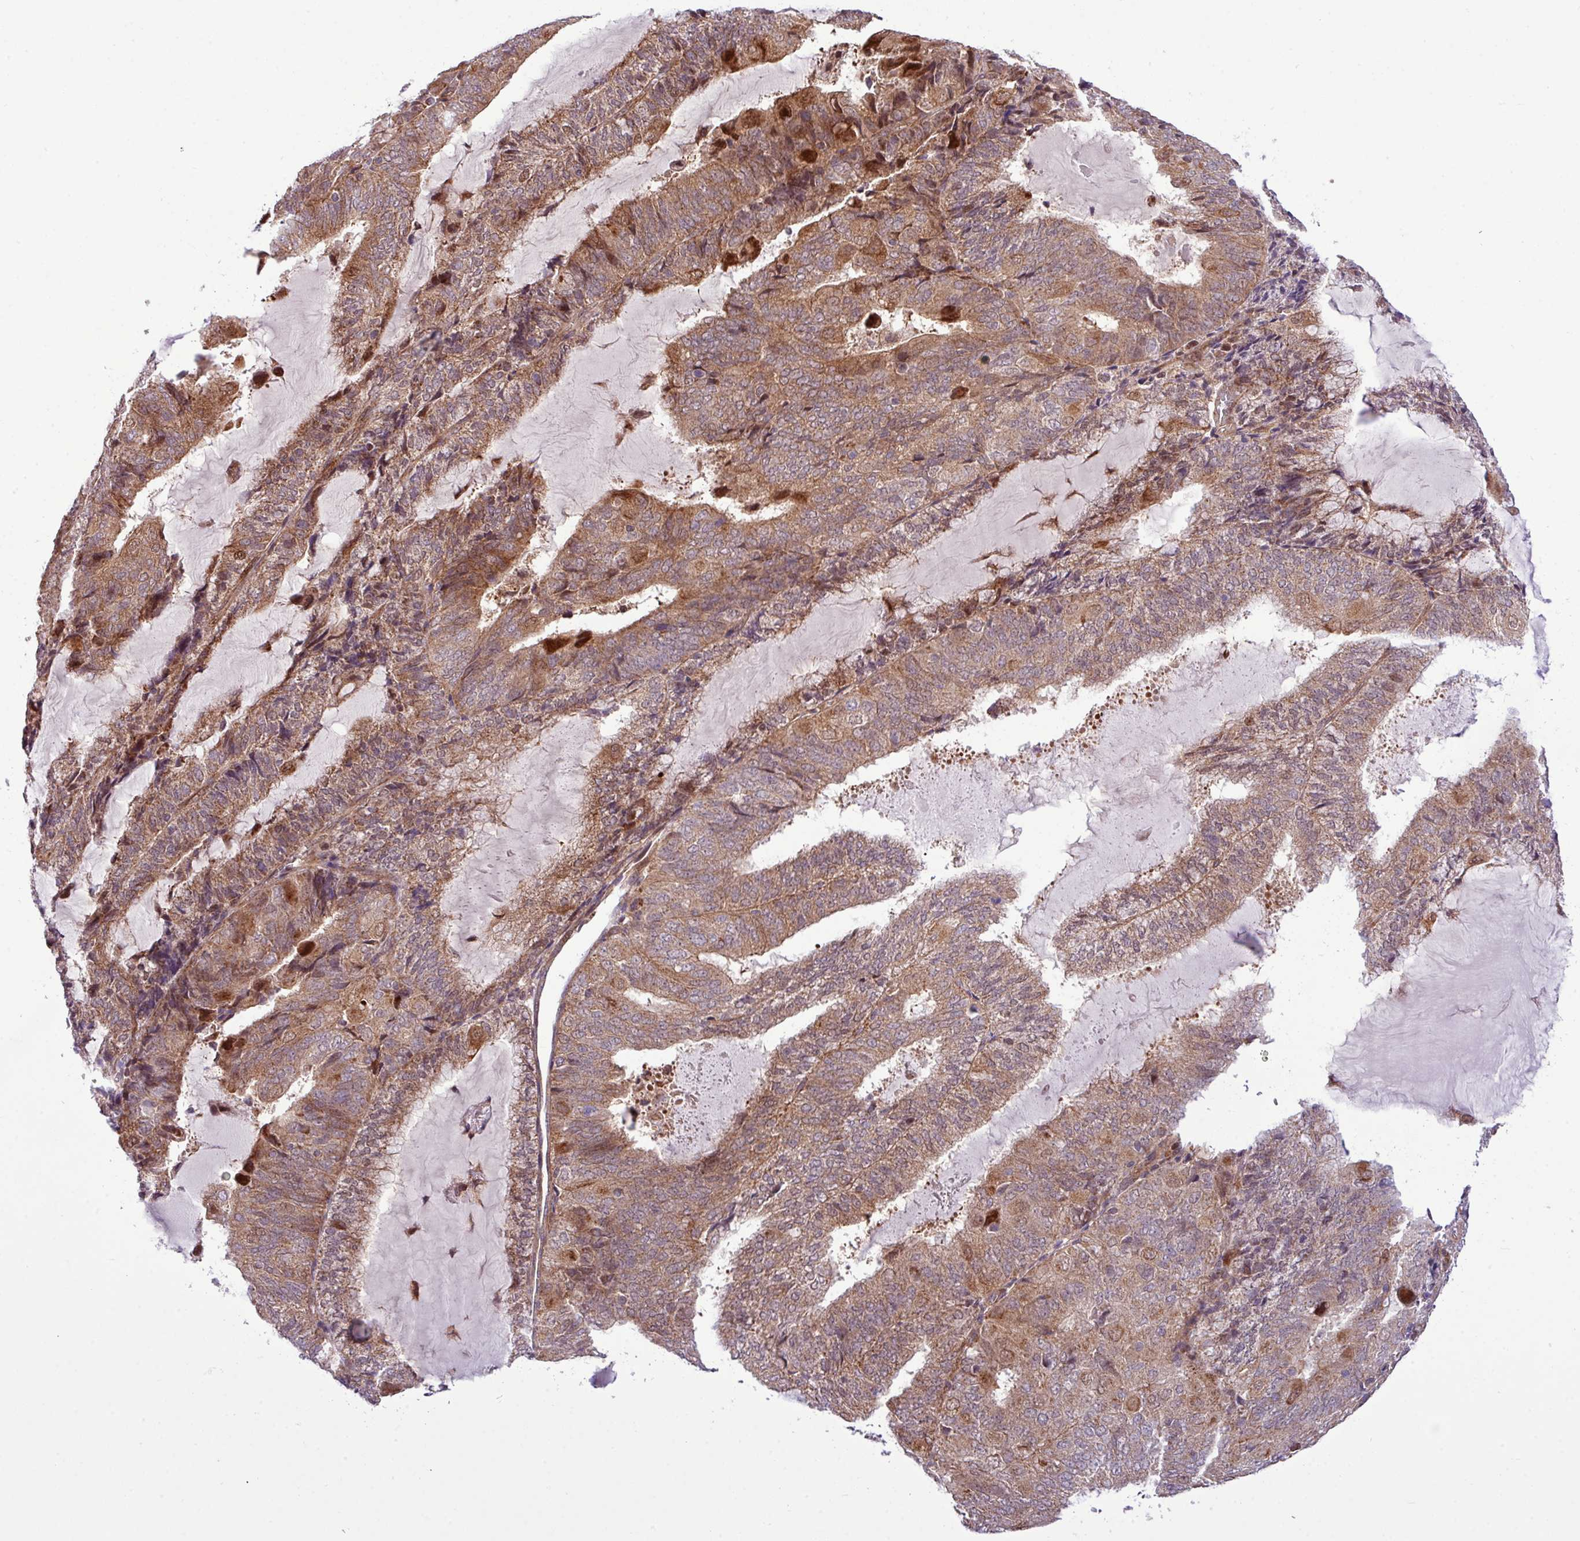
{"staining": {"intensity": "moderate", "quantity": ">75%", "location": "cytoplasmic/membranous"}, "tissue": "endometrial cancer", "cell_type": "Tumor cells", "image_type": "cancer", "snomed": [{"axis": "morphology", "description": "Adenocarcinoma, NOS"}, {"axis": "topography", "description": "Endometrium"}], "caption": "Protein analysis of endometrial adenocarcinoma tissue demonstrates moderate cytoplasmic/membranous expression in approximately >75% of tumor cells. (Stains: DAB in brown, nuclei in blue, Microscopy: brightfield microscopy at high magnification).", "gene": "B3GNT9", "patient": {"sex": "female", "age": 81}}